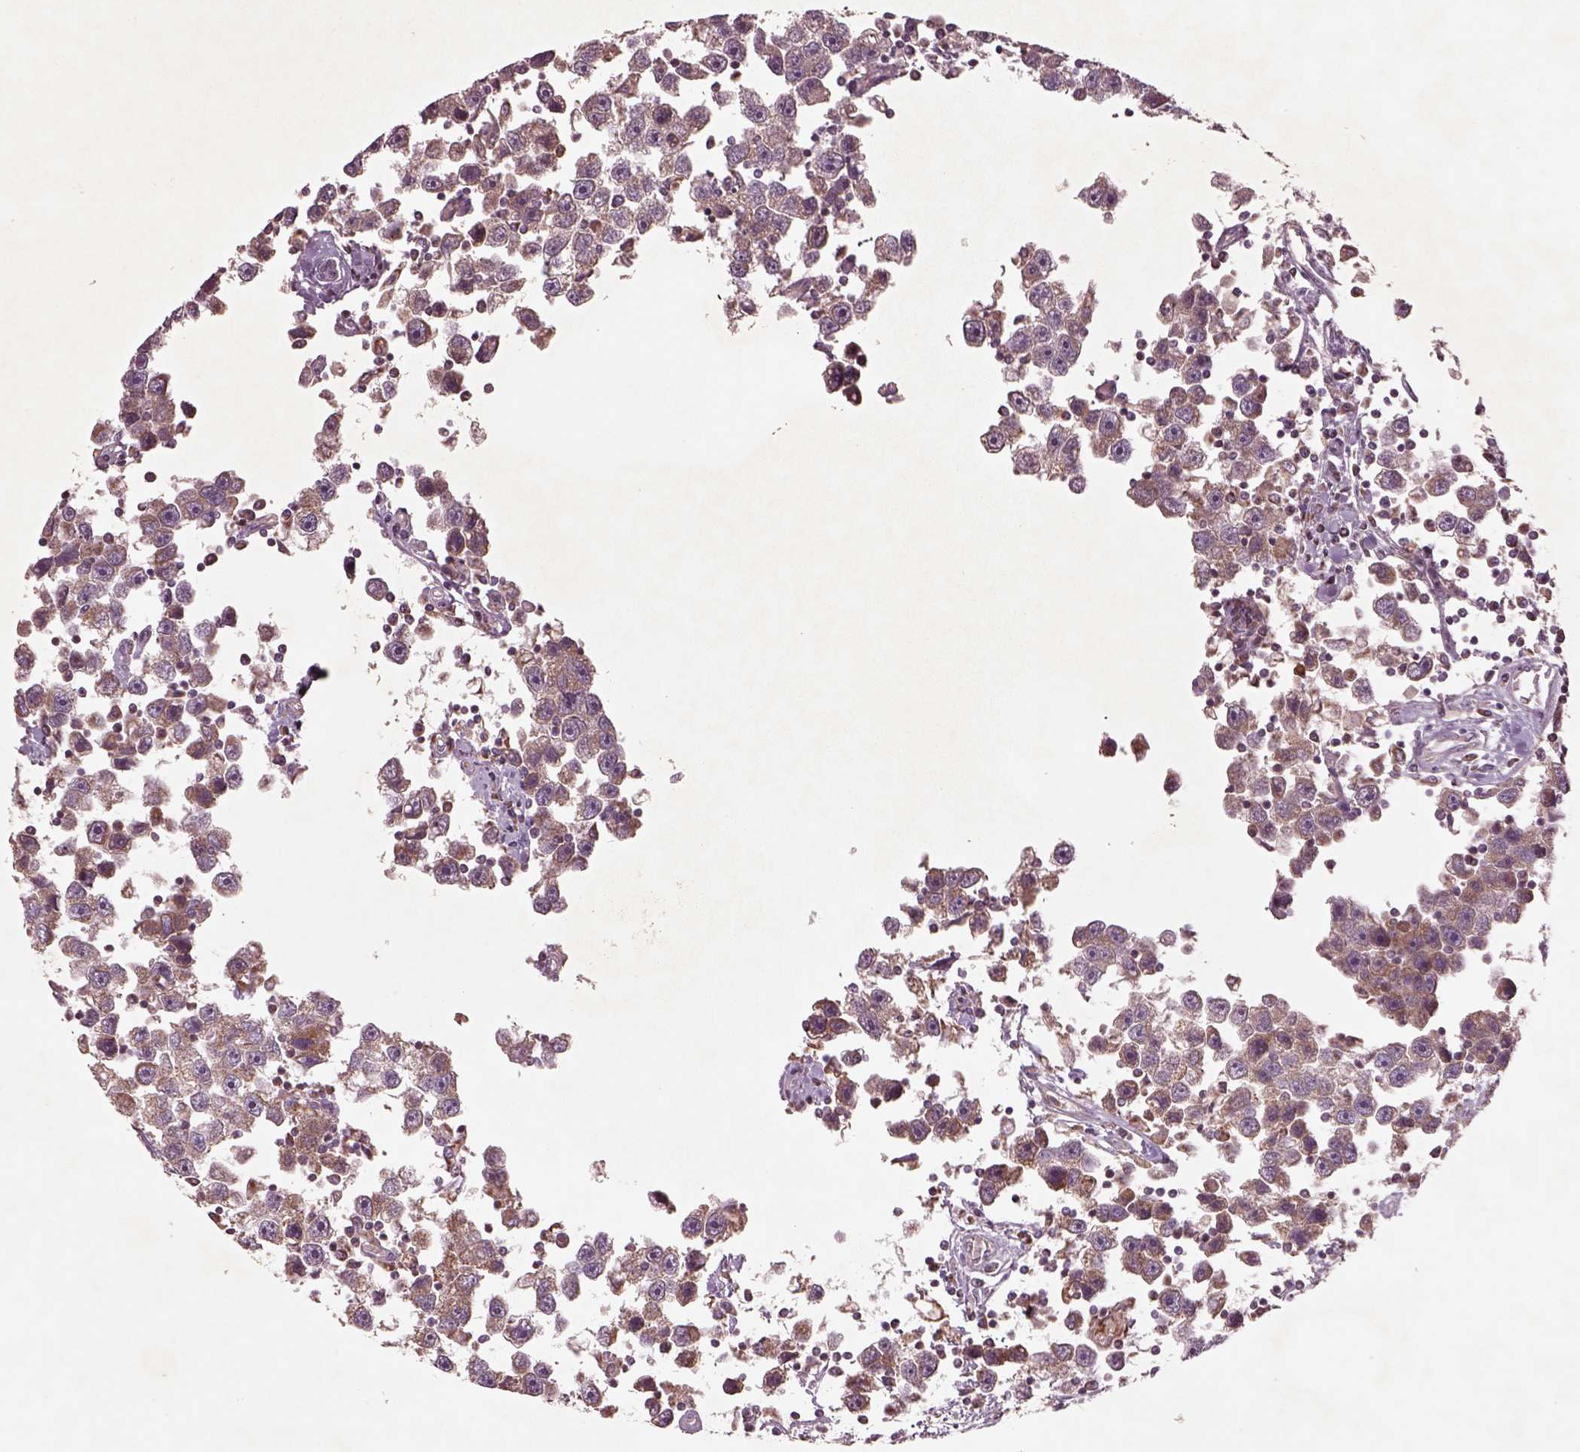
{"staining": {"intensity": "weak", "quantity": ">75%", "location": "cytoplasmic/membranous"}, "tissue": "testis cancer", "cell_type": "Tumor cells", "image_type": "cancer", "snomed": [{"axis": "morphology", "description": "Seminoma, NOS"}, {"axis": "topography", "description": "Testis"}], "caption": "Immunohistochemical staining of human seminoma (testis) demonstrates low levels of weak cytoplasmic/membranous positivity in about >75% of tumor cells. (Brightfield microscopy of DAB IHC at high magnification).", "gene": "SLC25A5", "patient": {"sex": "male", "age": 30}}